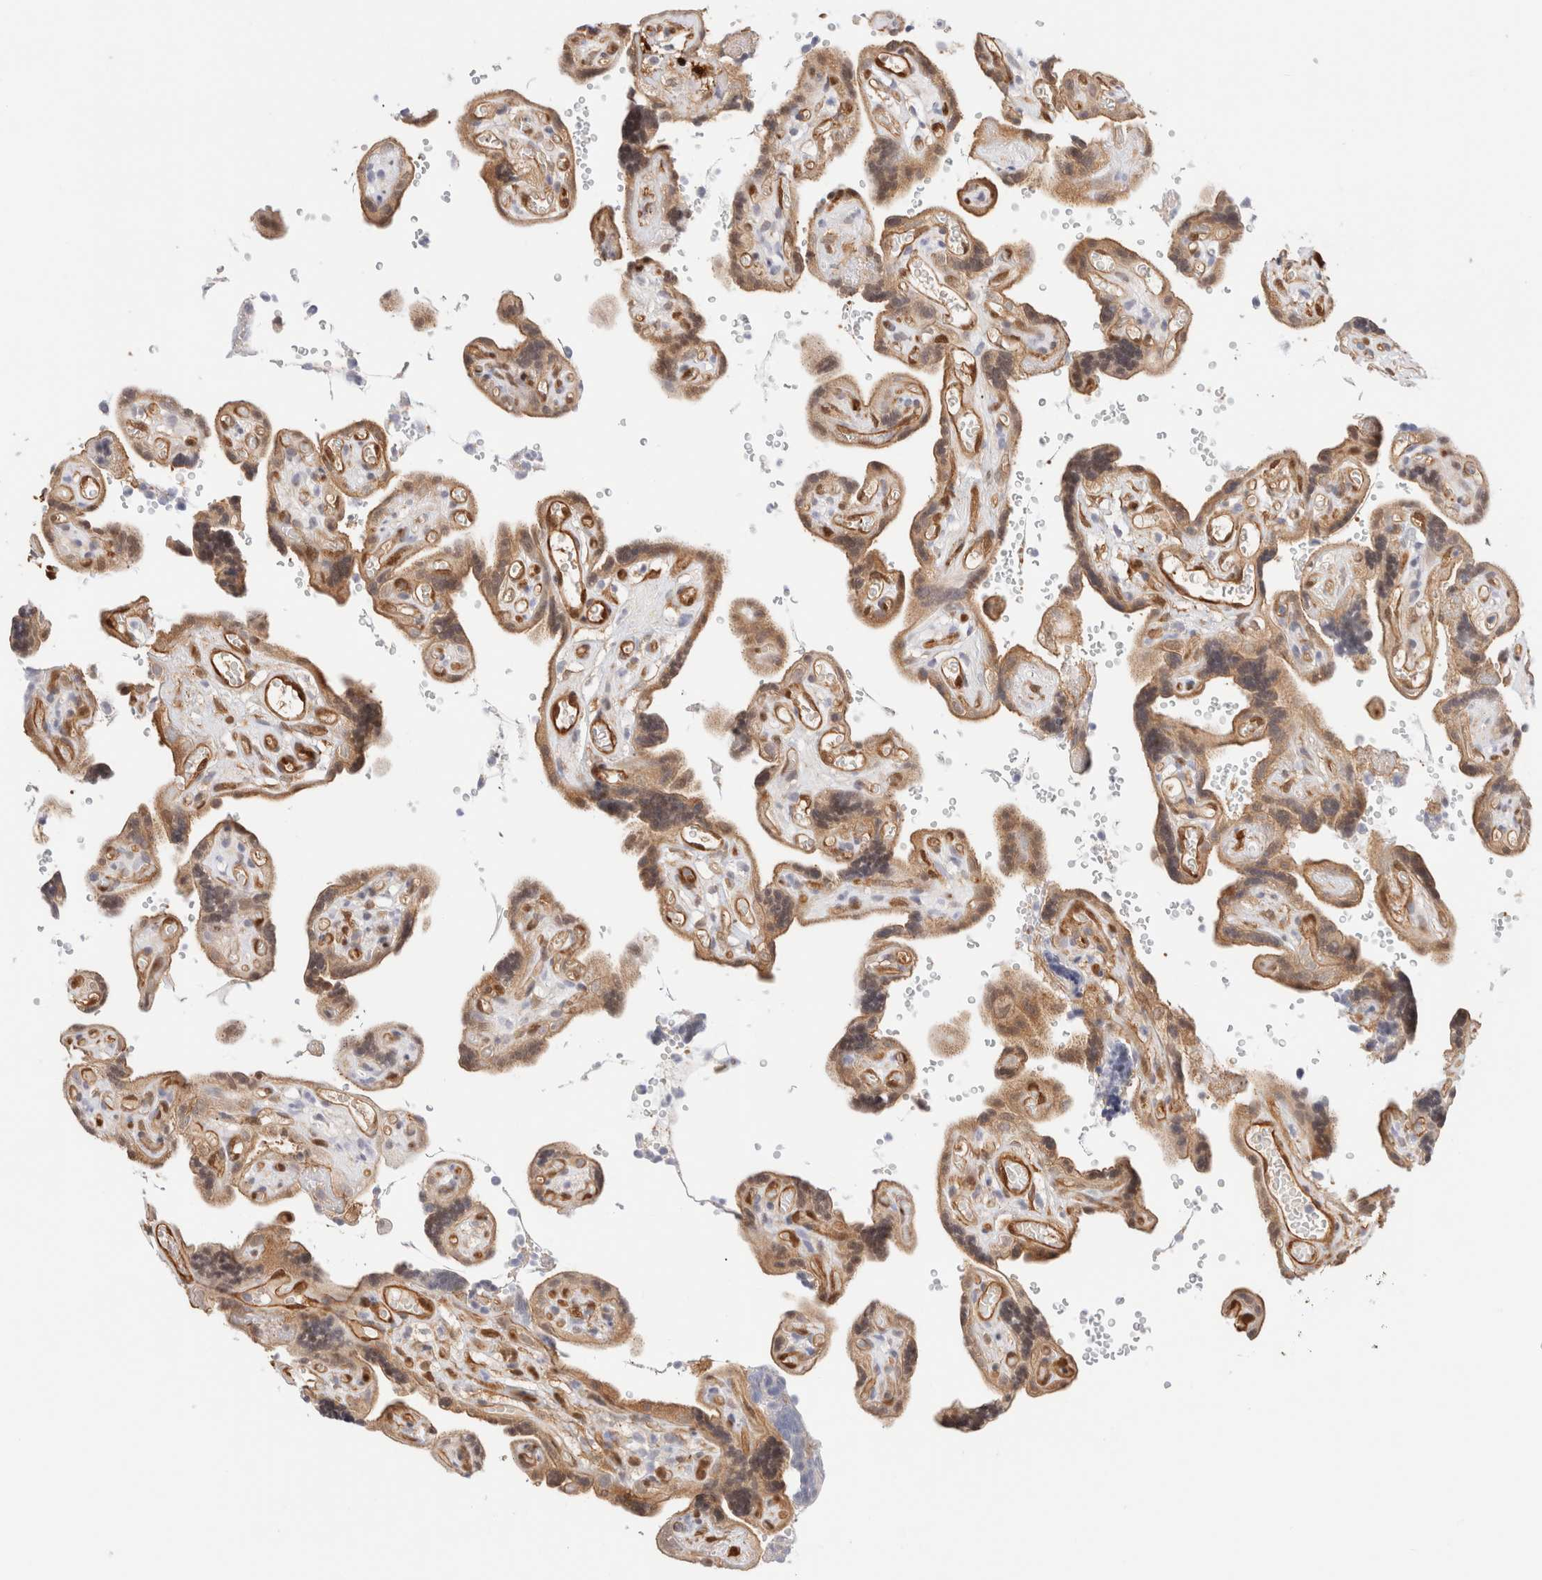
{"staining": {"intensity": "moderate", "quantity": ">75%", "location": "cytoplasmic/membranous"}, "tissue": "placenta", "cell_type": "Decidual cells", "image_type": "normal", "snomed": [{"axis": "morphology", "description": "Normal tissue, NOS"}, {"axis": "topography", "description": "Placenta"}], "caption": "The histopathology image reveals immunohistochemical staining of normal placenta. There is moderate cytoplasmic/membranous staining is appreciated in approximately >75% of decidual cells.", "gene": "LMCD1", "patient": {"sex": "female", "age": 30}}